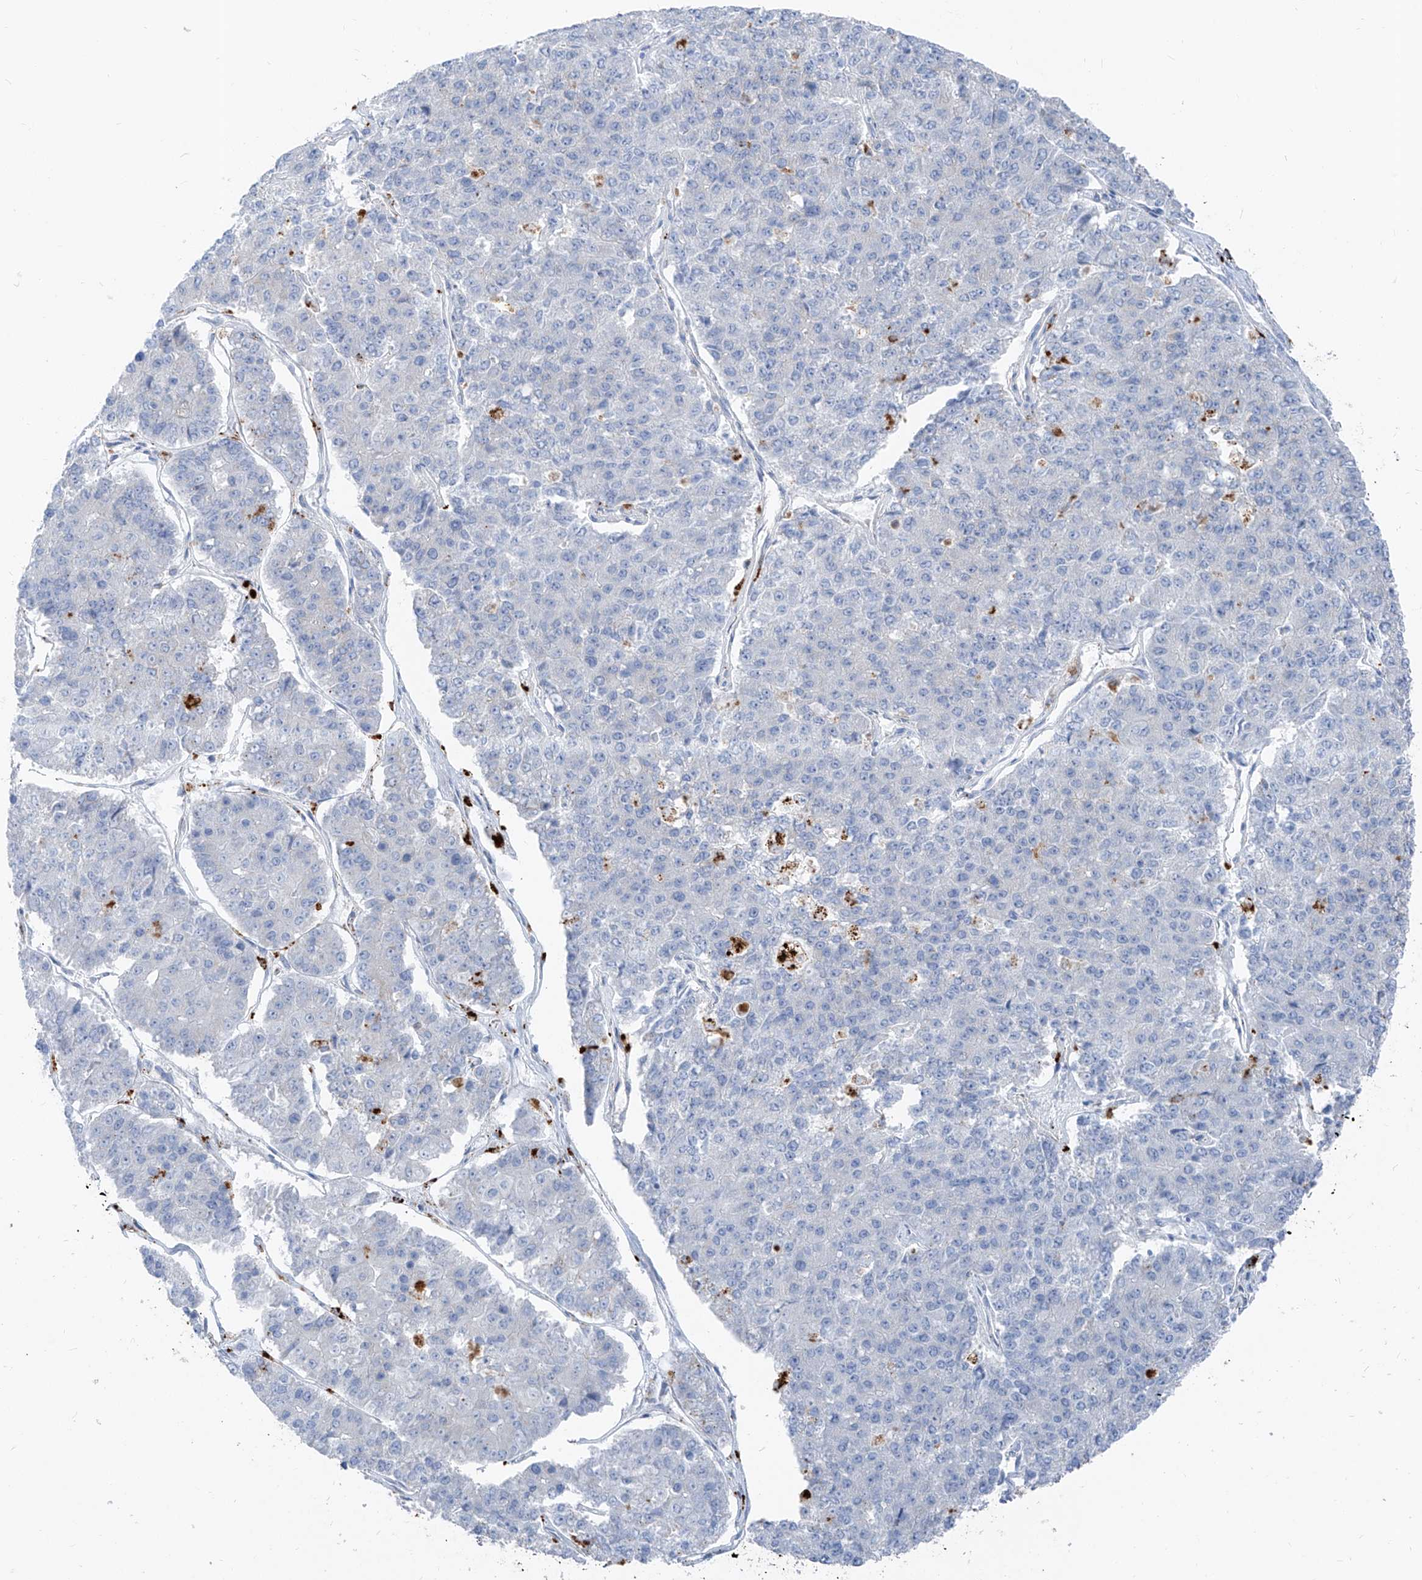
{"staining": {"intensity": "negative", "quantity": "none", "location": "none"}, "tissue": "pancreatic cancer", "cell_type": "Tumor cells", "image_type": "cancer", "snomed": [{"axis": "morphology", "description": "Adenocarcinoma, NOS"}, {"axis": "topography", "description": "Pancreas"}], "caption": "This is an immunohistochemistry photomicrograph of human pancreatic cancer (adenocarcinoma). There is no staining in tumor cells.", "gene": "GPR137C", "patient": {"sex": "male", "age": 50}}